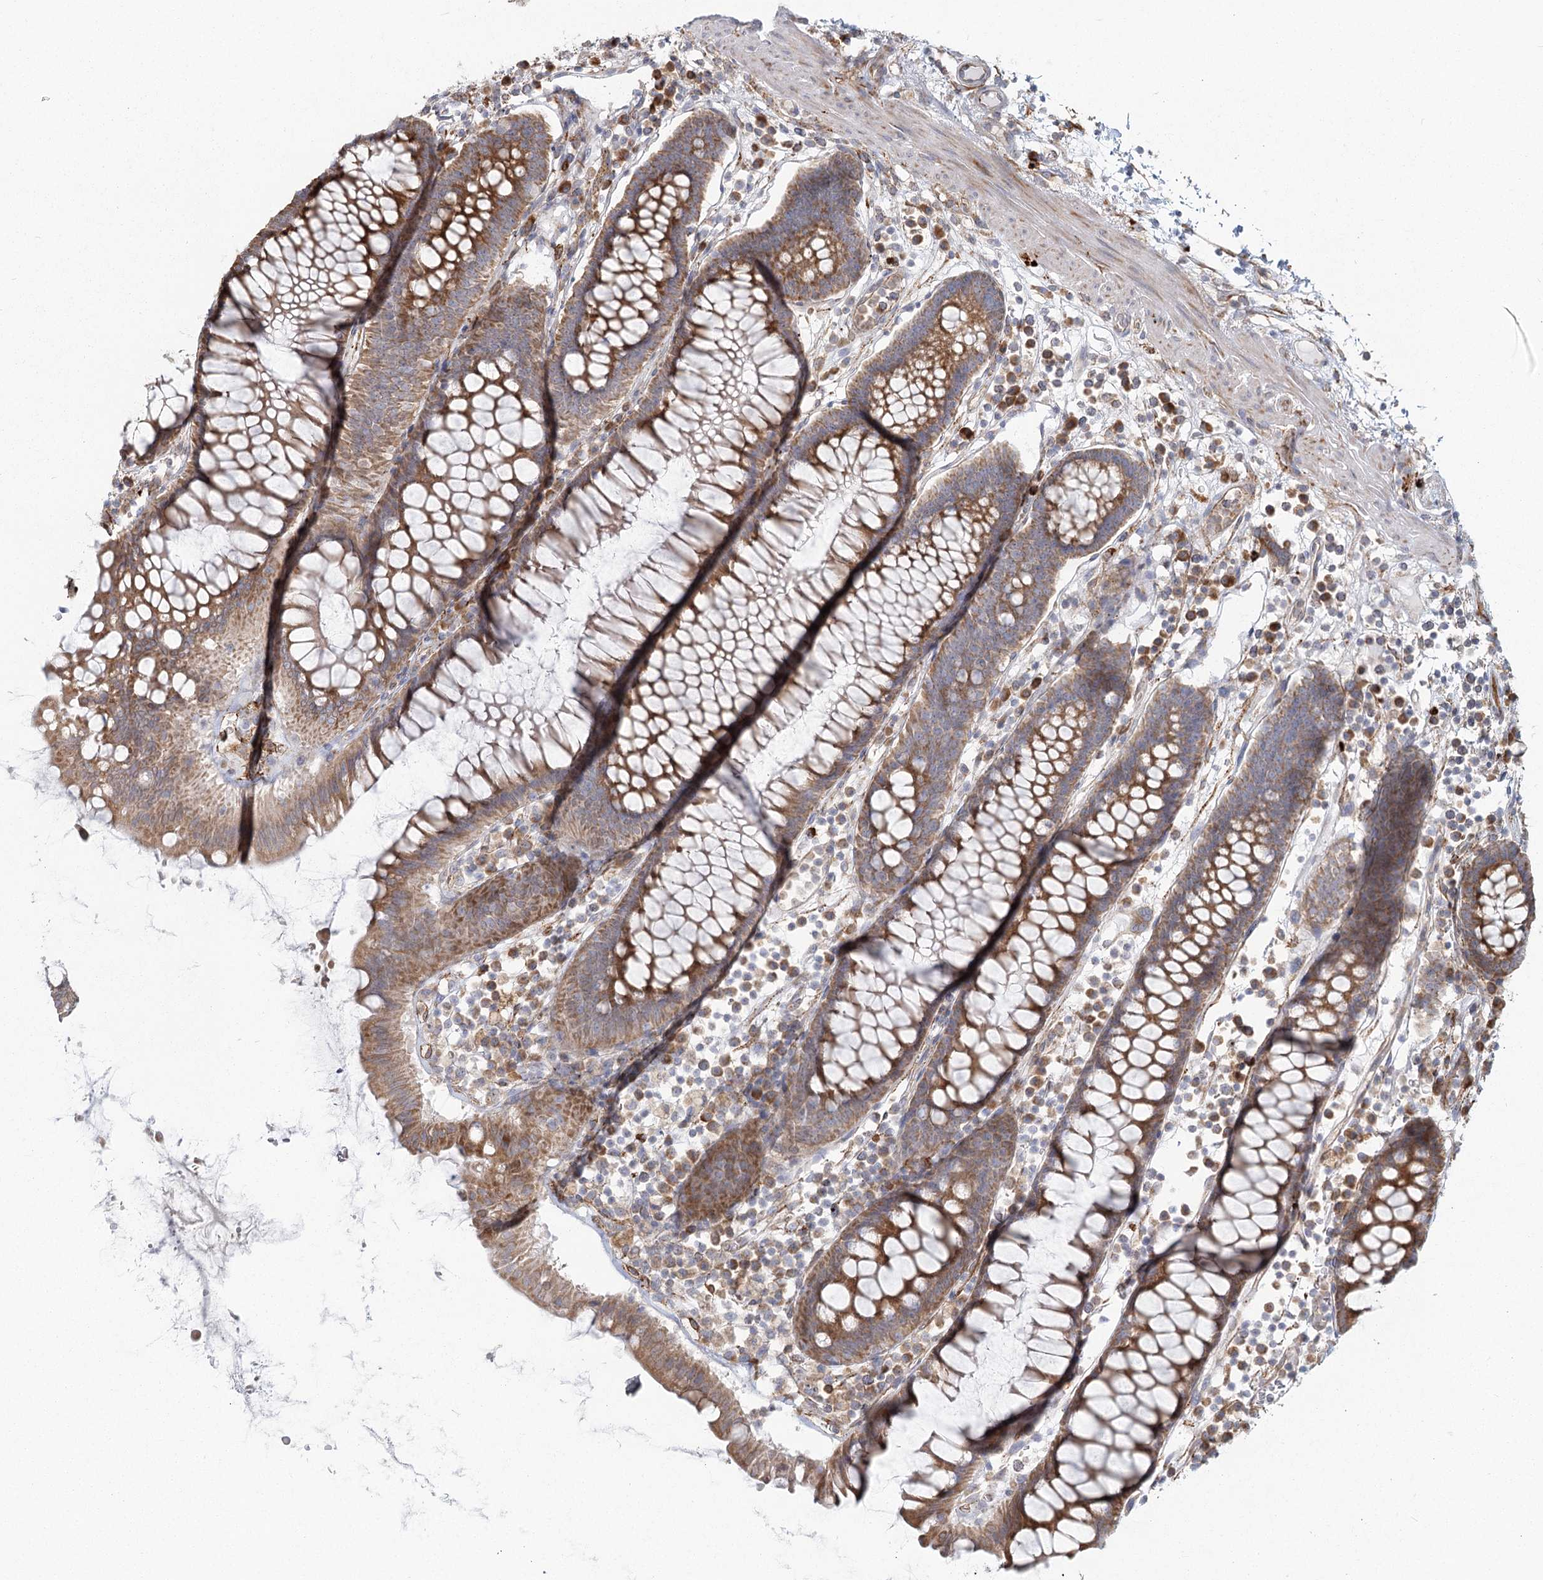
{"staining": {"intensity": "moderate", "quantity": ">75%", "location": "cytoplasmic/membranous"}, "tissue": "colorectal cancer", "cell_type": "Tumor cells", "image_type": "cancer", "snomed": [{"axis": "morphology", "description": "Normal tissue, NOS"}, {"axis": "morphology", "description": "Adenocarcinoma, NOS"}, {"axis": "topography", "description": "Colon"}], "caption": "About >75% of tumor cells in human colorectal cancer display moderate cytoplasmic/membranous protein expression as visualized by brown immunohistochemical staining.", "gene": "HARS2", "patient": {"sex": "female", "age": 75}}